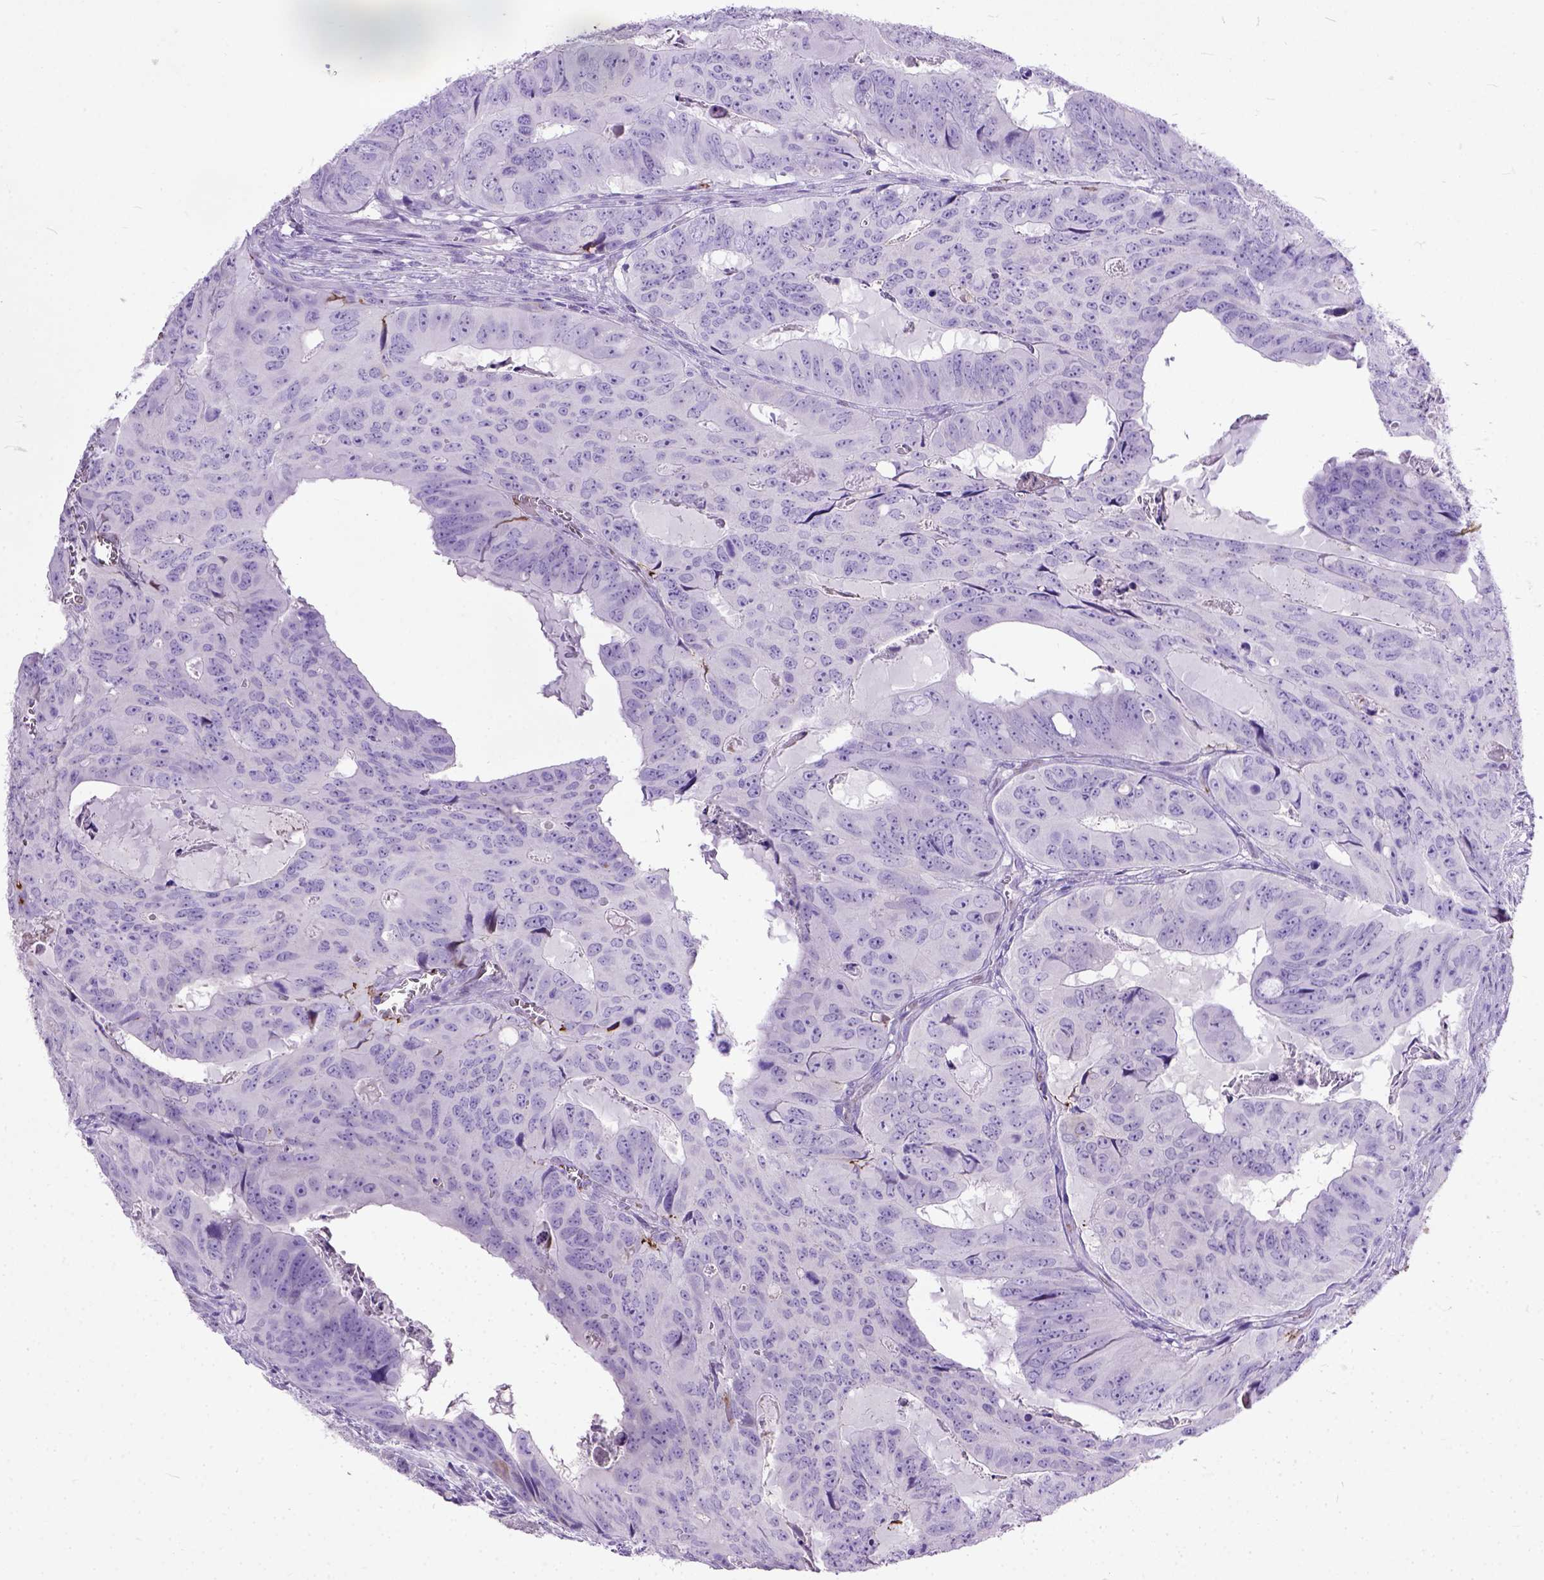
{"staining": {"intensity": "negative", "quantity": "none", "location": "none"}, "tissue": "colorectal cancer", "cell_type": "Tumor cells", "image_type": "cancer", "snomed": [{"axis": "morphology", "description": "Adenocarcinoma, NOS"}, {"axis": "topography", "description": "Colon"}], "caption": "Human colorectal cancer (adenocarcinoma) stained for a protein using immunohistochemistry (IHC) demonstrates no positivity in tumor cells.", "gene": "ADAMTS8", "patient": {"sex": "male", "age": 79}}